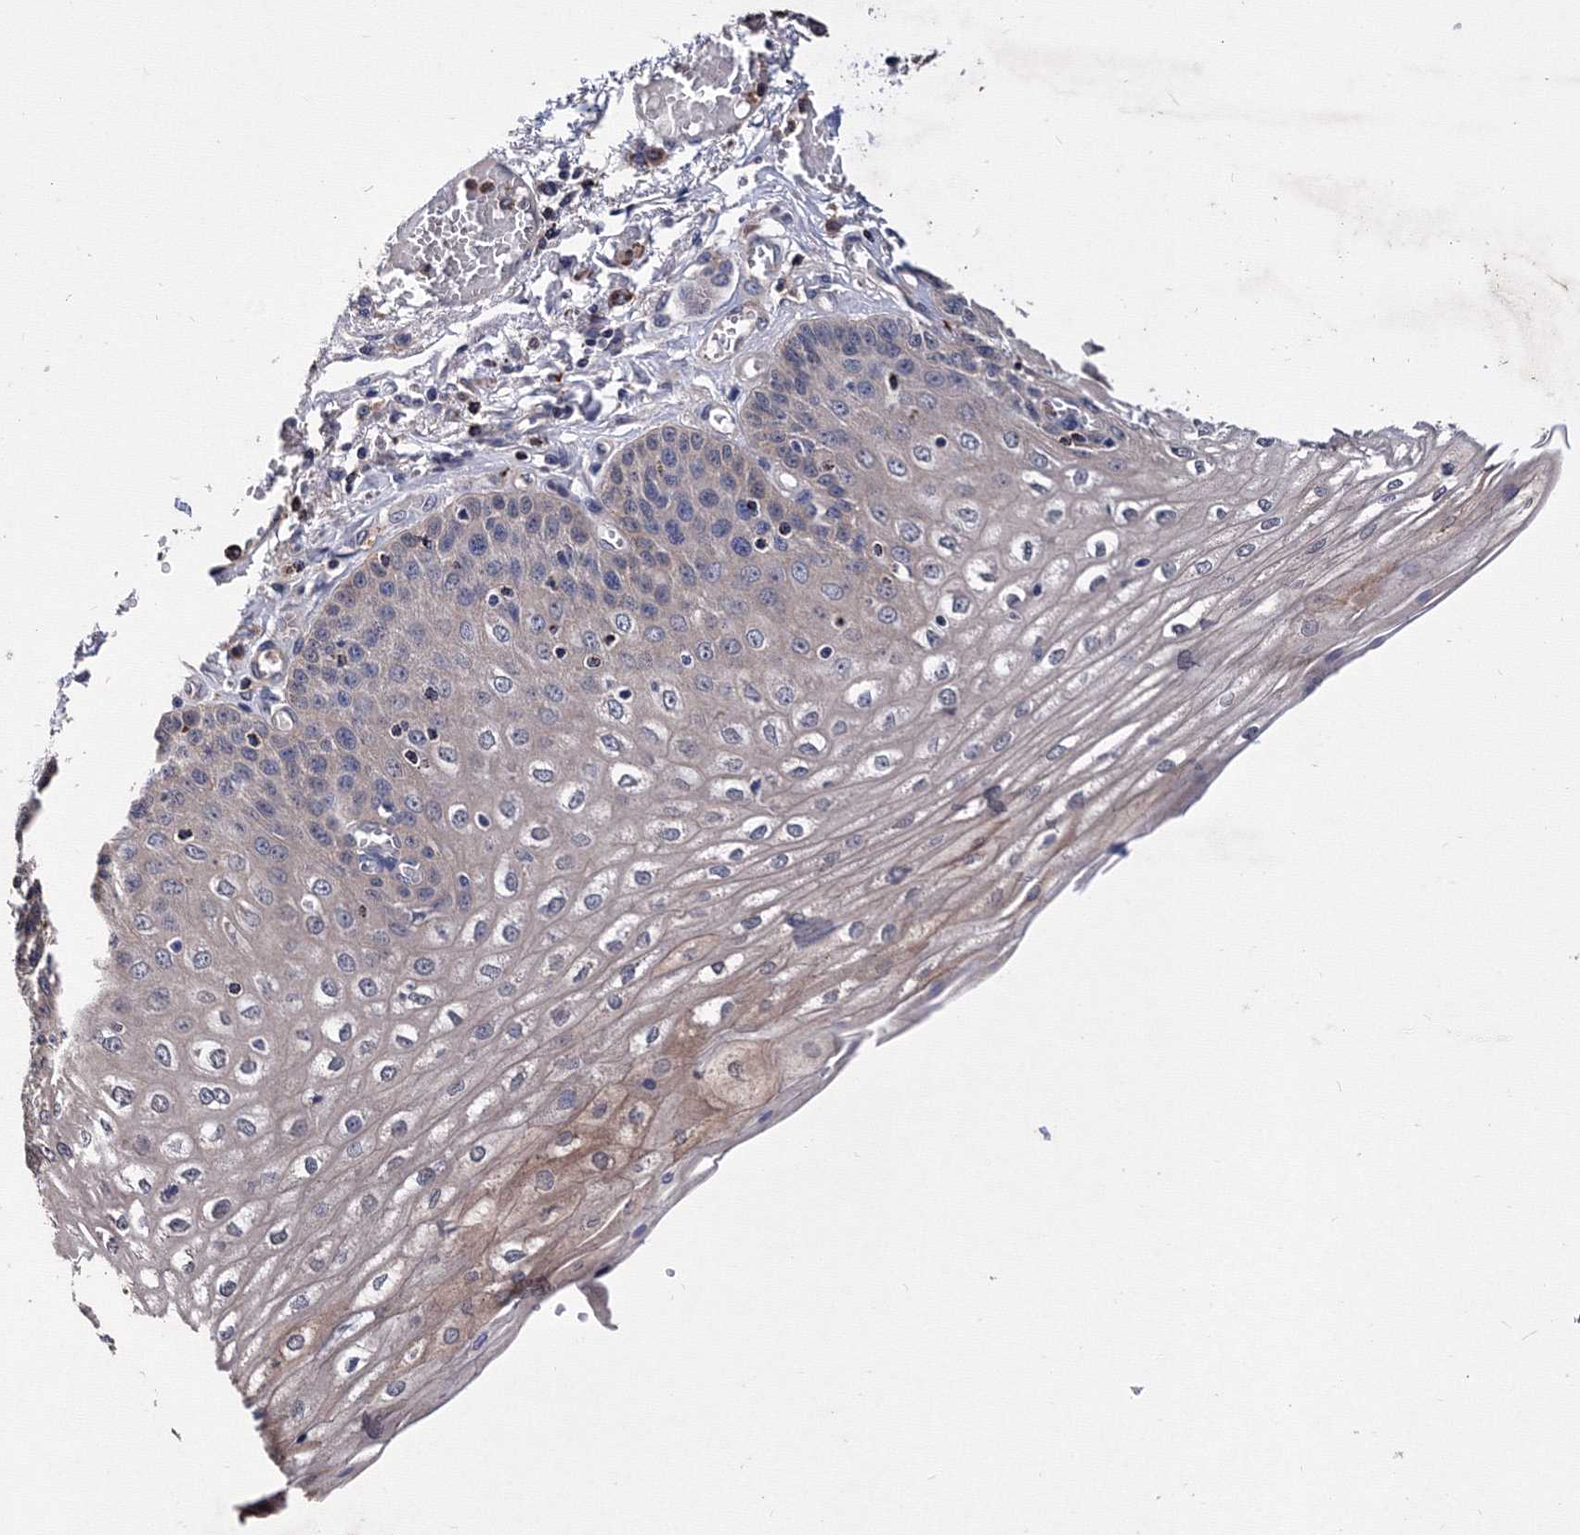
{"staining": {"intensity": "weak", "quantity": "<25%", "location": "cytoplasmic/membranous"}, "tissue": "esophagus", "cell_type": "Squamous epithelial cells", "image_type": "normal", "snomed": [{"axis": "morphology", "description": "Normal tissue, NOS"}, {"axis": "topography", "description": "Esophagus"}], "caption": "Immunohistochemistry micrograph of benign esophagus: esophagus stained with DAB (3,3'-diaminobenzidine) exhibits no significant protein staining in squamous epithelial cells. The staining is performed using DAB brown chromogen with nuclei counter-stained in using hematoxylin.", "gene": "PHYKPL", "patient": {"sex": "male", "age": 81}}